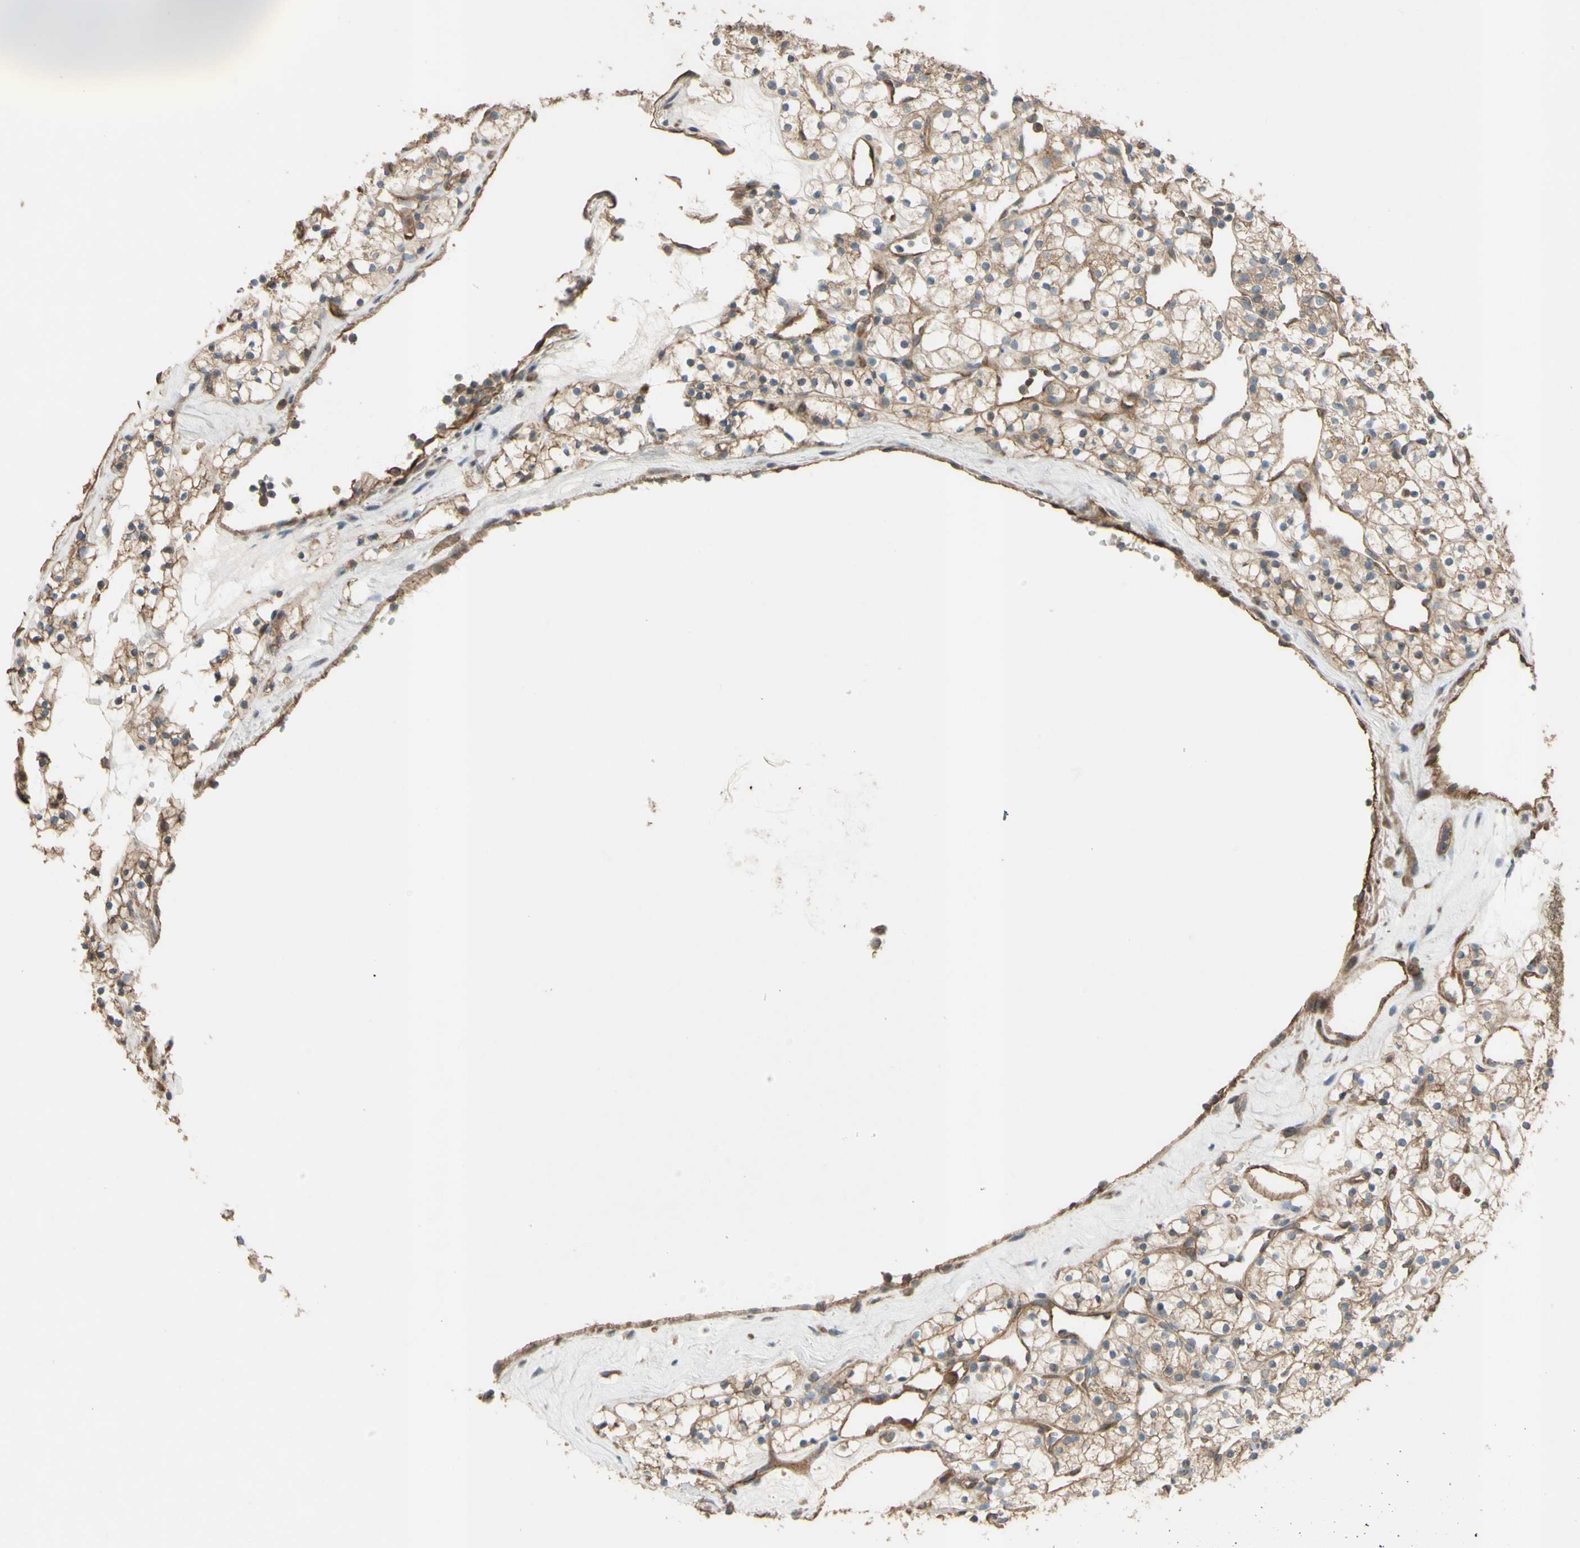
{"staining": {"intensity": "moderate", "quantity": ">75%", "location": "cytoplasmic/membranous"}, "tissue": "renal cancer", "cell_type": "Tumor cells", "image_type": "cancer", "snomed": [{"axis": "morphology", "description": "Adenocarcinoma, NOS"}, {"axis": "topography", "description": "Kidney"}], "caption": "The photomicrograph exhibits a brown stain indicating the presence of a protein in the cytoplasmic/membranous of tumor cells in renal adenocarcinoma.", "gene": "SHROOM4", "patient": {"sex": "female", "age": 60}}